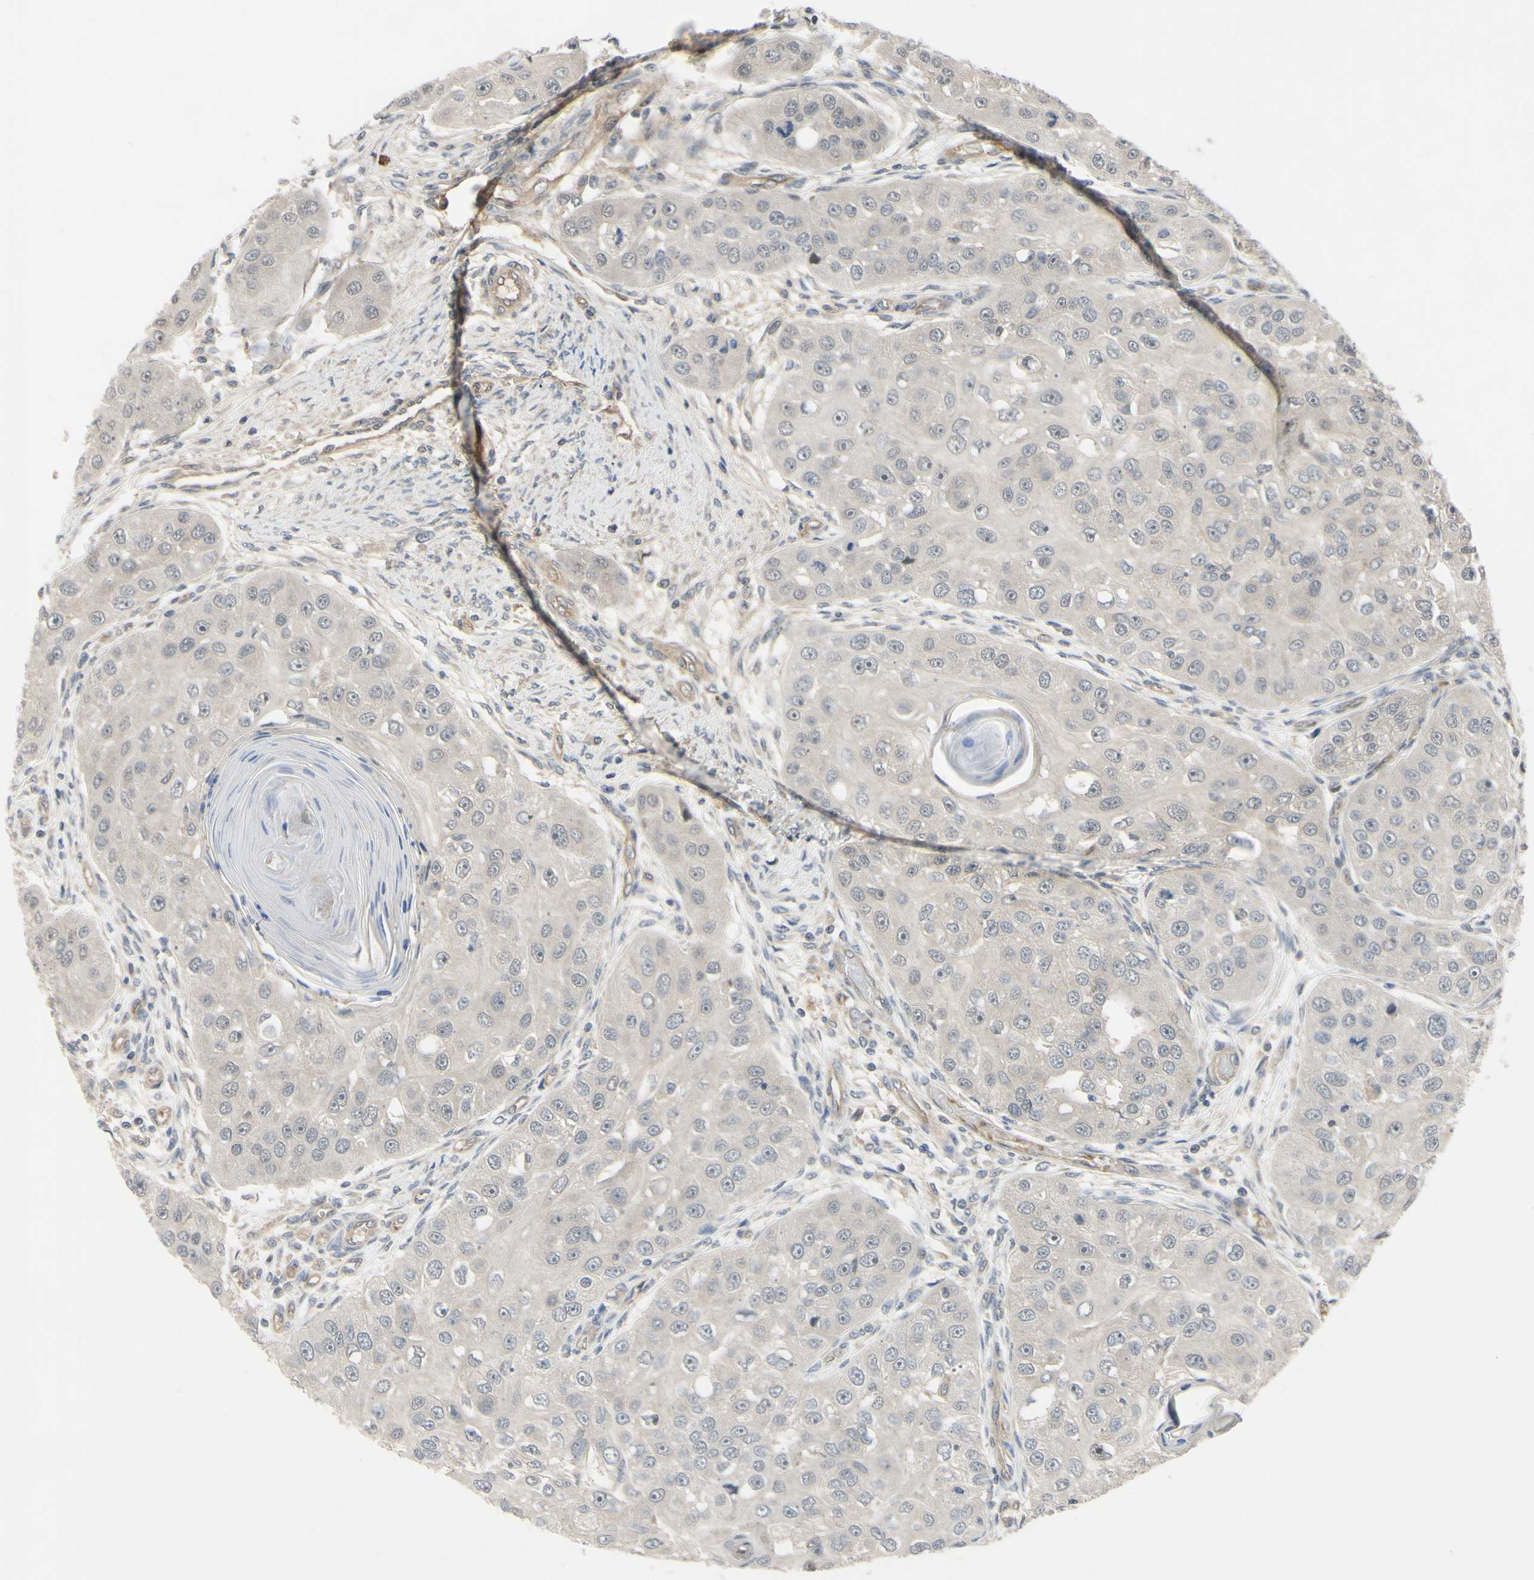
{"staining": {"intensity": "weak", "quantity": "25%-75%", "location": "cytoplasmic/membranous"}, "tissue": "head and neck cancer", "cell_type": "Tumor cells", "image_type": "cancer", "snomed": [{"axis": "morphology", "description": "Normal tissue, NOS"}, {"axis": "morphology", "description": "Squamous cell carcinoma, NOS"}, {"axis": "topography", "description": "Skeletal muscle"}, {"axis": "topography", "description": "Head-Neck"}], "caption": "Weak cytoplasmic/membranous expression is seen in about 25%-75% of tumor cells in head and neck squamous cell carcinoma. The protein of interest is stained brown, and the nuclei are stained in blue (DAB (3,3'-diaminobenzidine) IHC with brightfield microscopy, high magnification).", "gene": "COMMD9", "patient": {"sex": "male", "age": 51}}